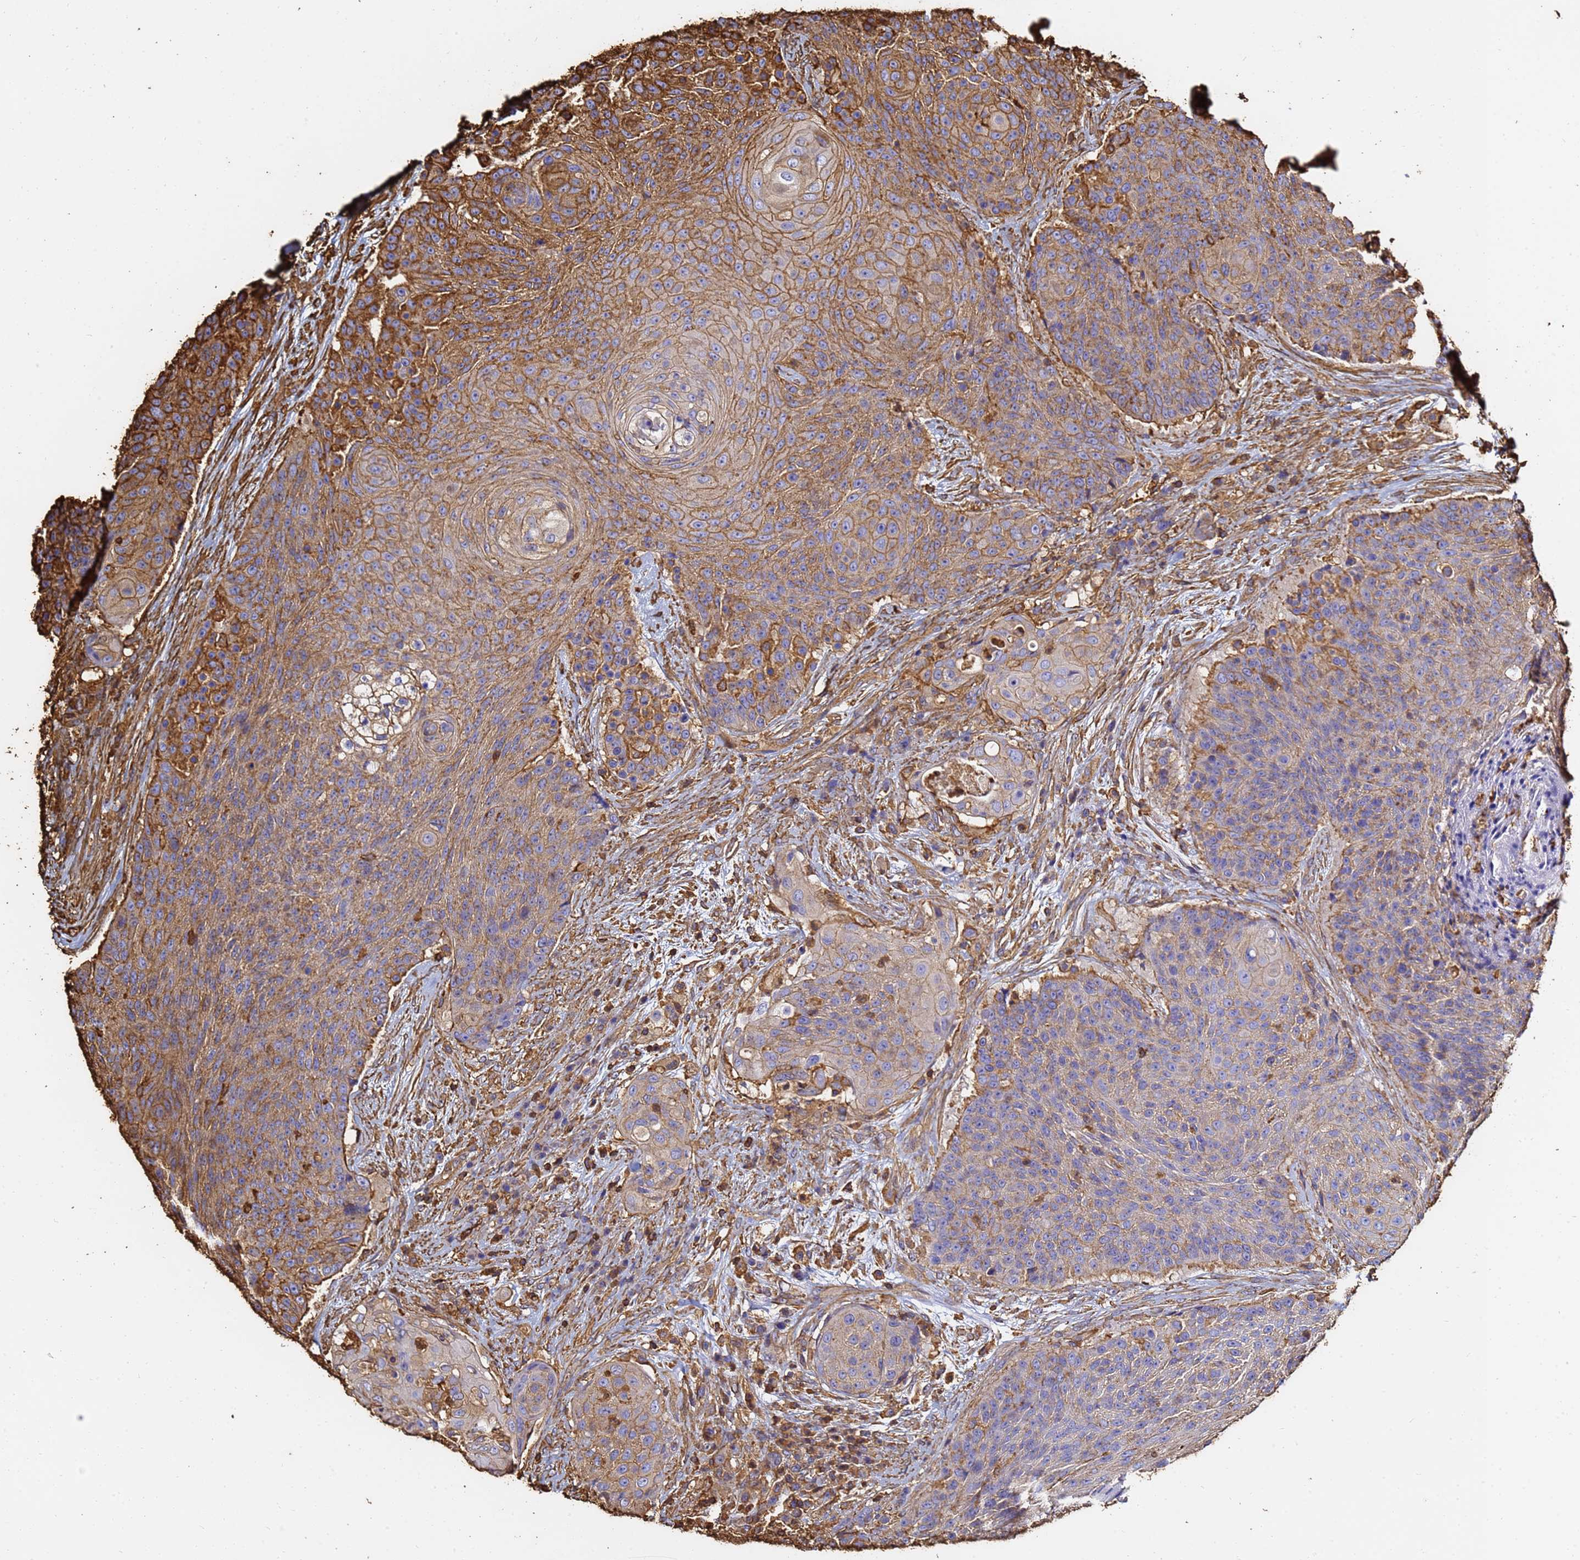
{"staining": {"intensity": "moderate", "quantity": "25%-75%", "location": "cytoplasmic/membranous"}, "tissue": "urothelial cancer", "cell_type": "Tumor cells", "image_type": "cancer", "snomed": [{"axis": "morphology", "description": "Urothelial carcinoma, High grade"}, {"axis": "topography", "description": "Urinary bladder"}], "caption": "The immunohistochemical stain labels moderate cytoplasmic/membranous staining in tumor cells of urothelial cancer tissue.", "gene": "ACTB", "patient": {"sex": "female", "age": 63}}